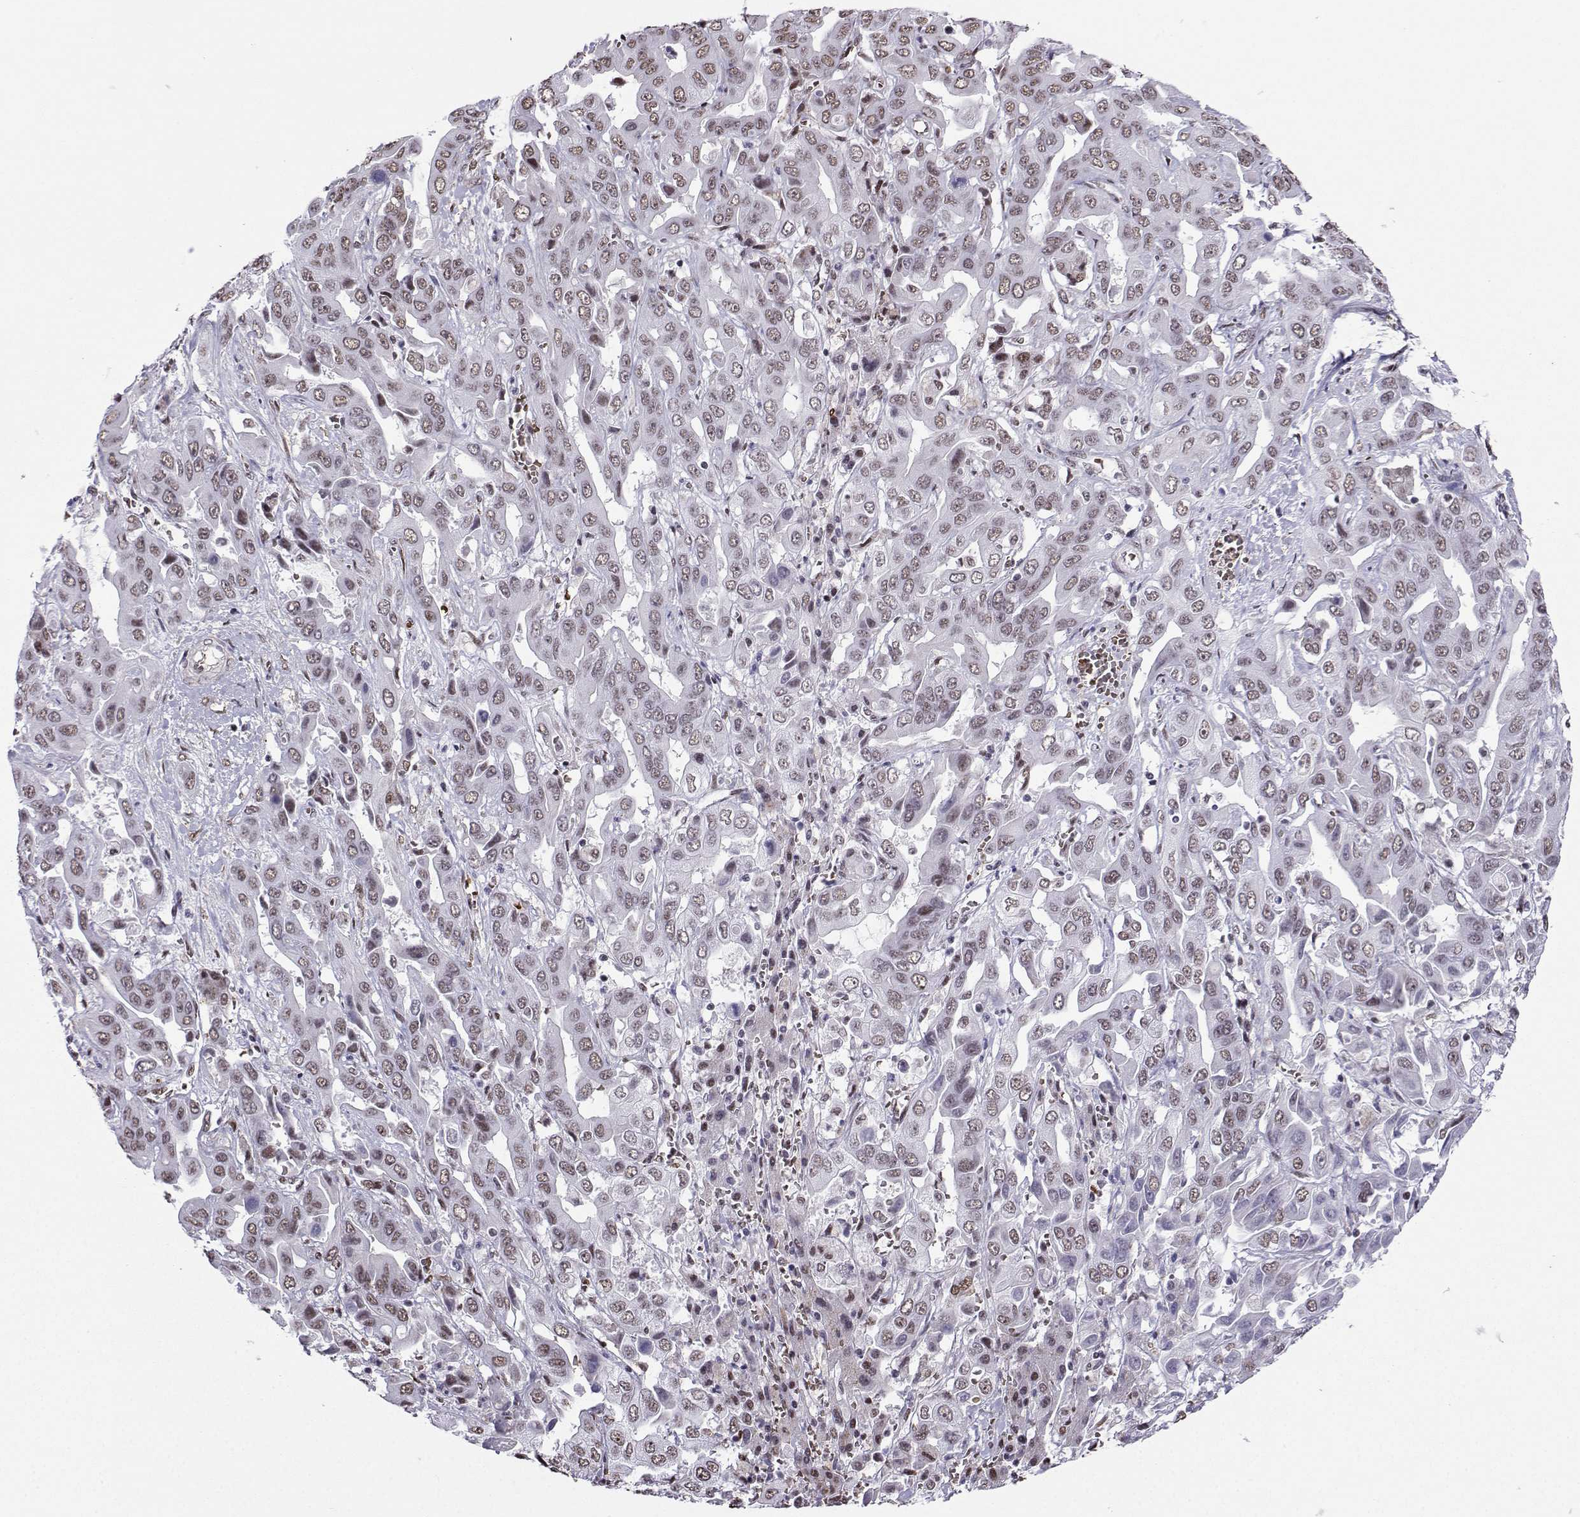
{"staining": {"intensity": "negative", "quantity": "none", "location": "none"}, "tissue": "liver cancer", "cell_type": "Tumor cells", "image_type": "cancer", "snomed": [{"axis": "morphology", "description": "Cholangiocarcinoma"}, {"axis": "topography", "description": "Liver"}], "caption": "Immunohistochemistry of human liver cholangiocarcinoma demonstrates no staining in tumor cells.", "gene": "CCNK", "patient": {"sex": "female", "age": 52}}